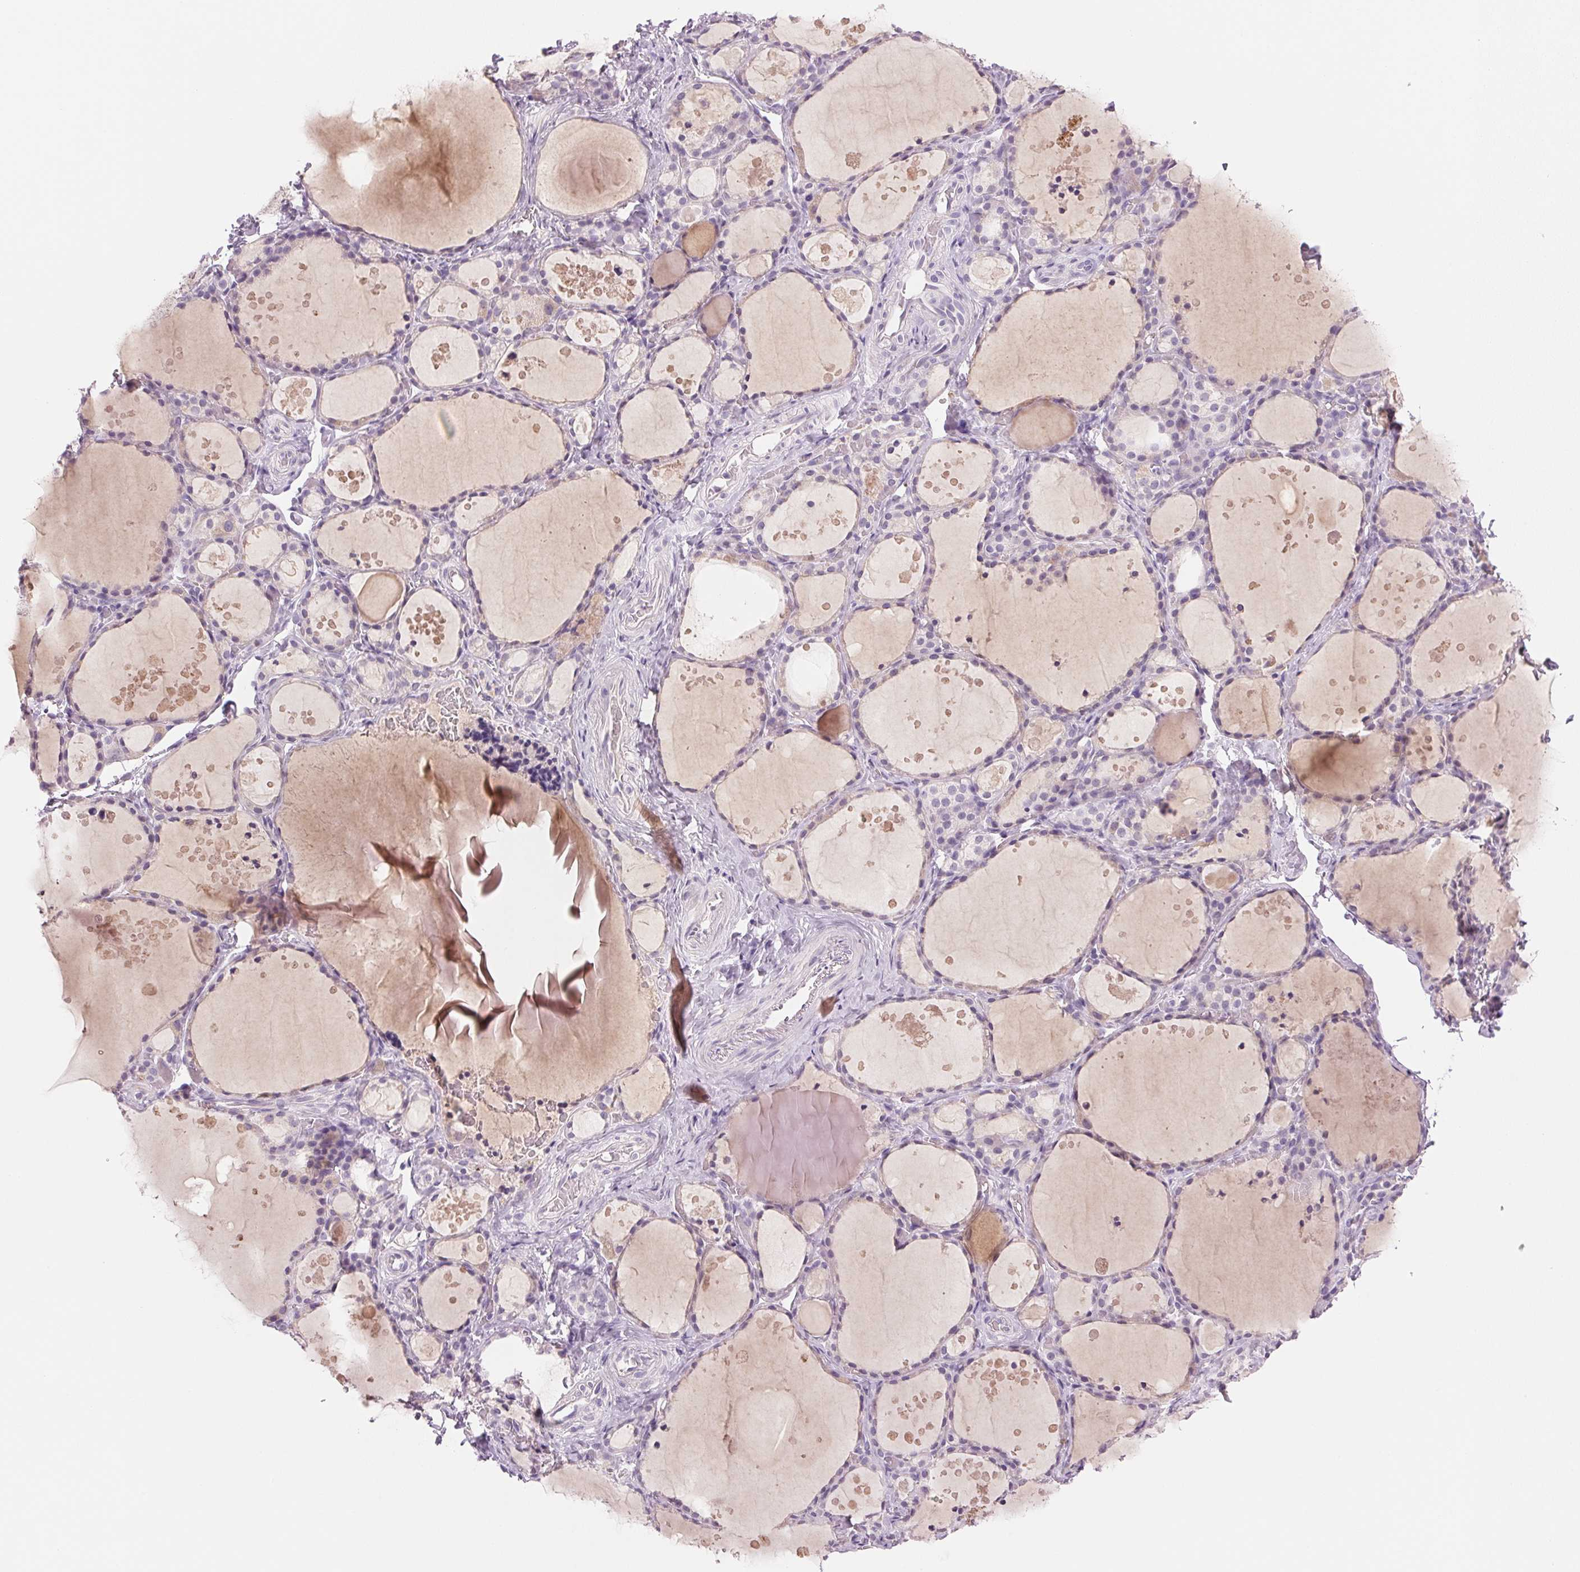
{"staining": {"intensity": "negative", "quantity": "none", "location": "none"}, "tissue": "thyroid gland", "cell_type": "Glandular cells", "image_type": "normal", "snomed": [{"axis": "morphology", "description": "Normal tissue, NOS"}, {"axis": "topography", "description": "Thyroid gland"}], "caption": "High magnification brightfield microscopy of unremarkable thyroid gland stained with DAB (3,3'-diaminobenzidine) (brown) and counterstained with hematoxylin (blue): glandular cells show no significant expression.", "gene": "CYP11B1", "patient": {"sex": "male", "age": 68}}